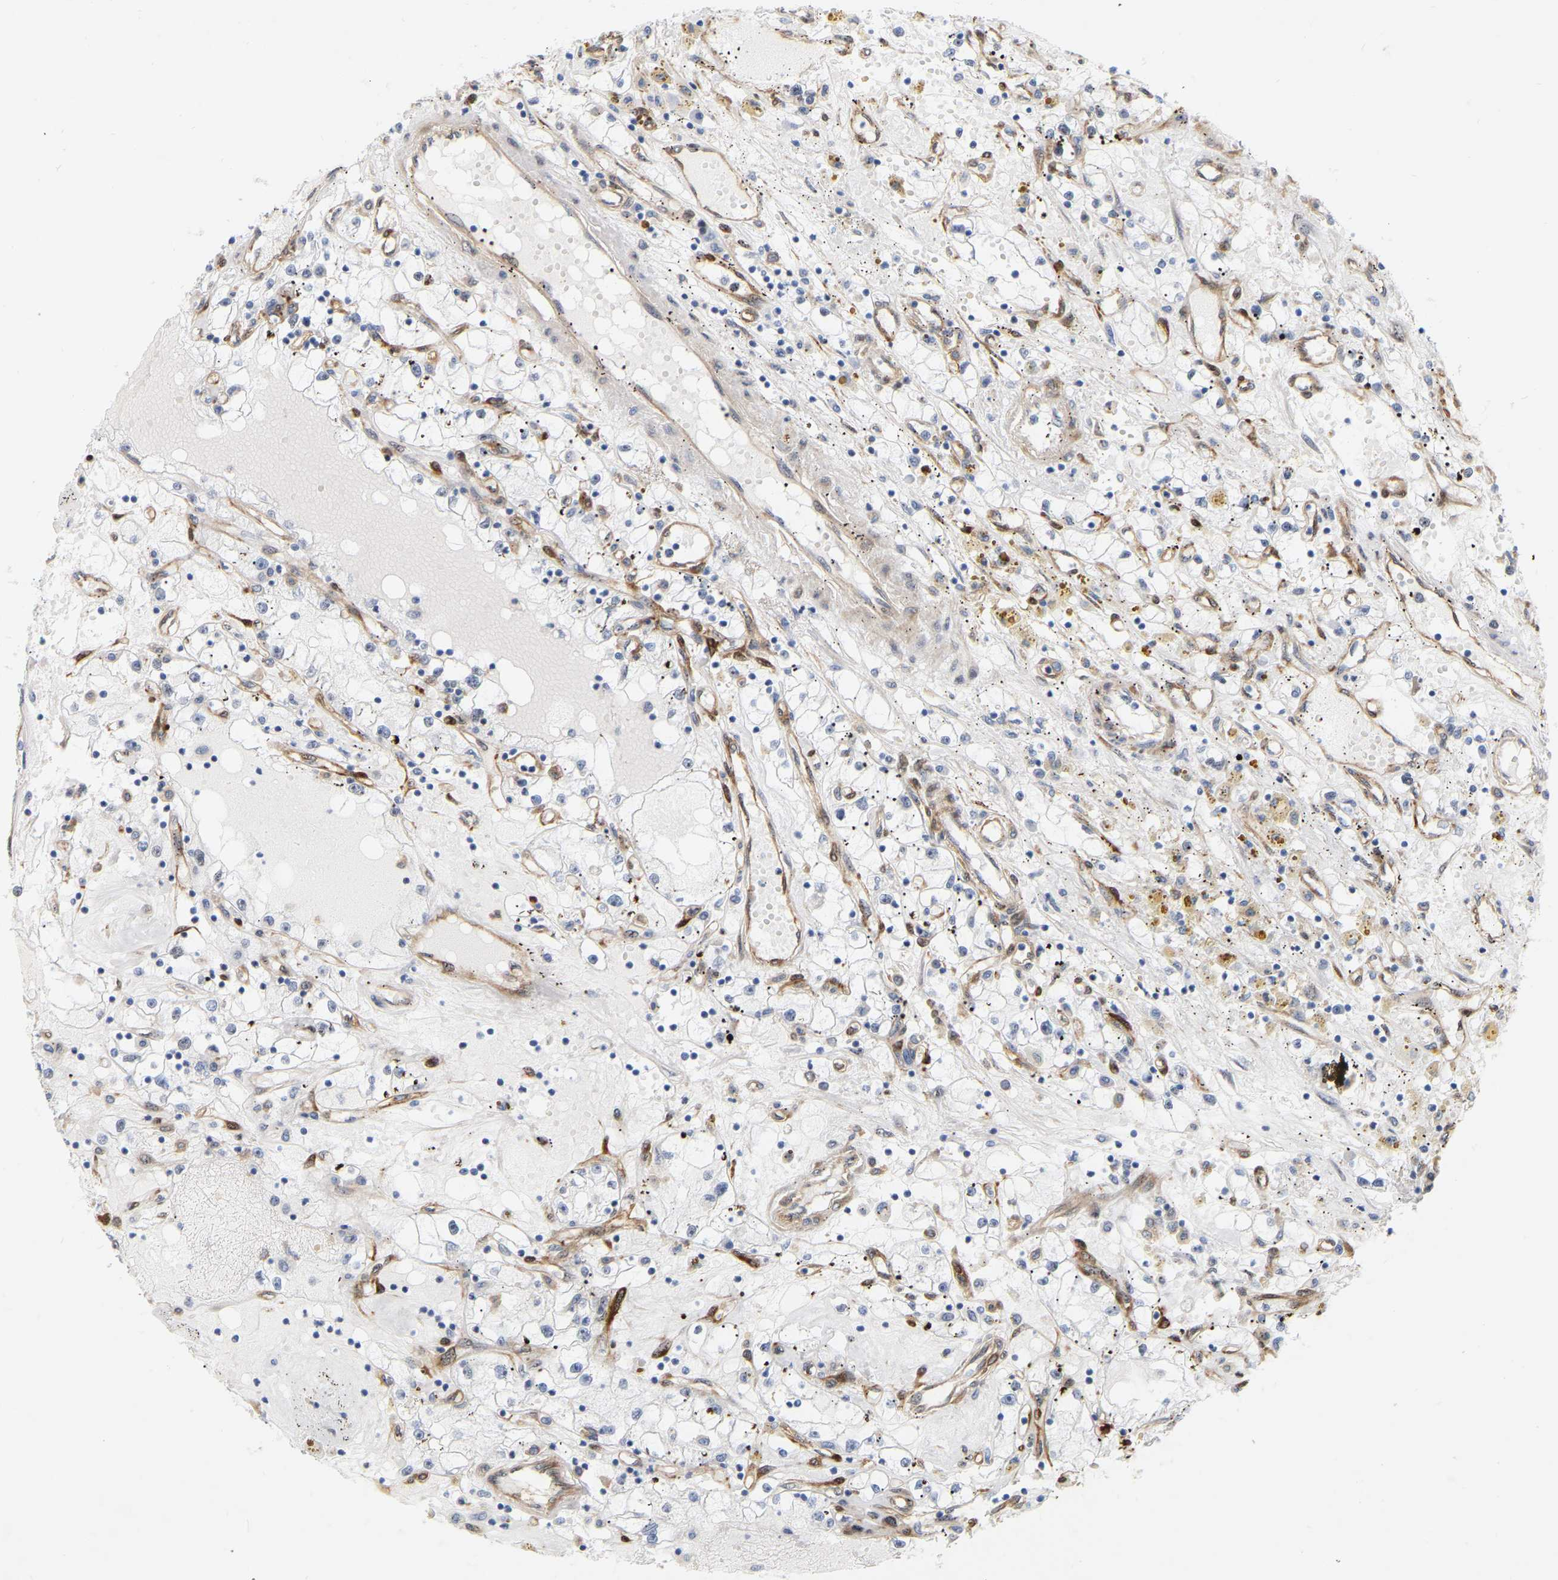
{"staining": {"intensity": "negative", "quantity": "none", "location": "none"}, "tissue": "renal cancer", "cell_type": "Tumor cells", "image_type": "cancer", "snomed": [{"axis": "morphology", "description": "Adenocarcinoma, NOS"}, {"axis": "topography", "description": "Kidney"}], "caption": "High power microscopy photomicrograph of an immunohistochemistry image of renal adenocarcinoma, revealing no significant expression in tumor cells.", "gene": "RAPH1", "patient": {"sex": "male", "age": 56}}